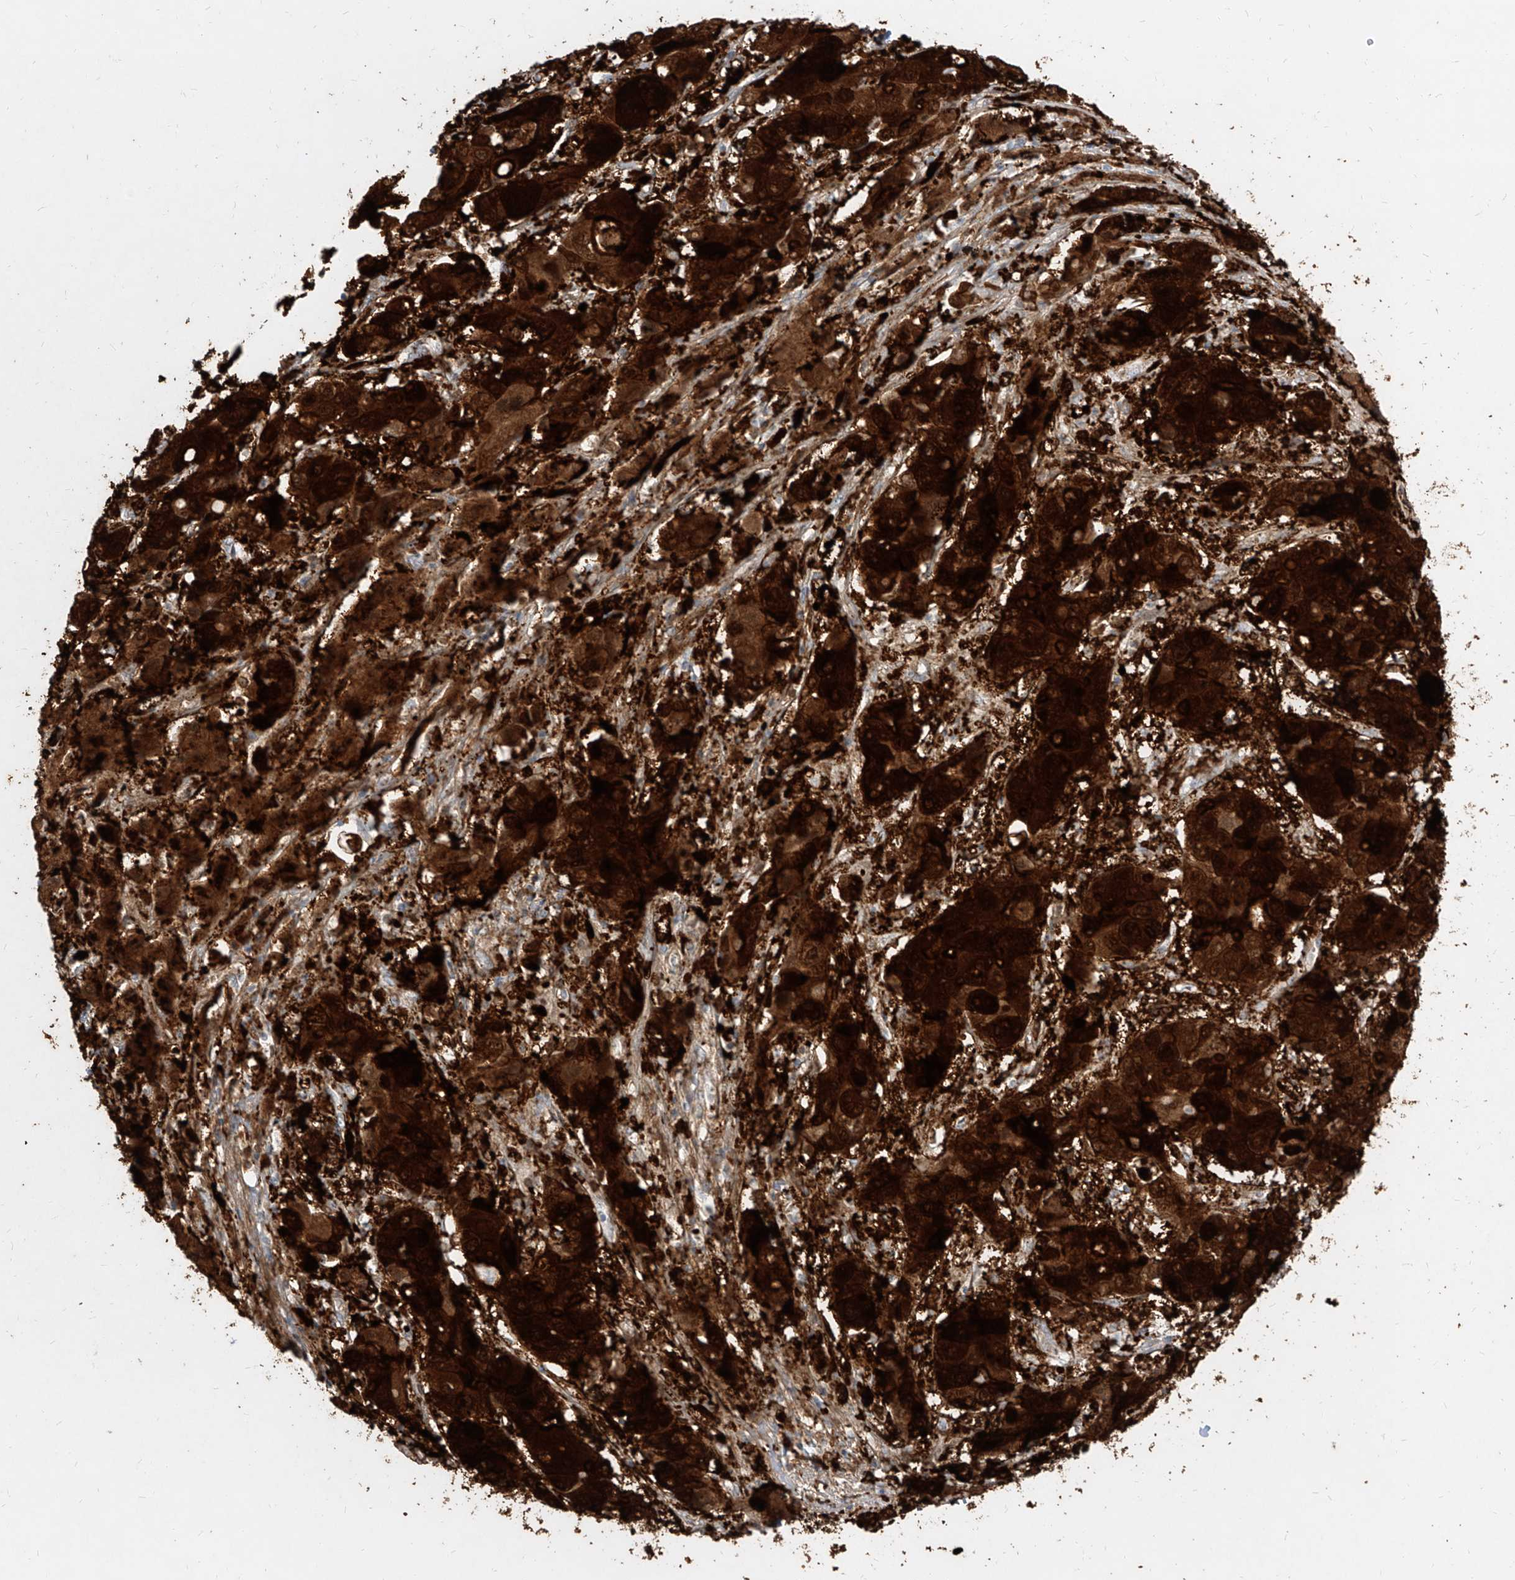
{"staining": {"intensity": "strong", "quantity": ">75%", "location": "cytoplasmic/membranous"}, "tissue": "liver cancer", "cell_type": "Tumor cells", "image_type": "cancer", "snomed": [{"axis": "morphology", "description": "Cholangiocarcinoma"}, {"axis": "topography", "description": "Liver"}], "caption": "A high amount of strong cytoplasmic/membranous staining is seen in approximately >75% of tumor cells in cholangiocarcinoma (liver) tissue. (DAB (3,3'-diaminobenzidine) IHC with brightfield microscopy, high magnification).", "gene": "KYNU", "patient": {"sex": "male", "age": 67}}